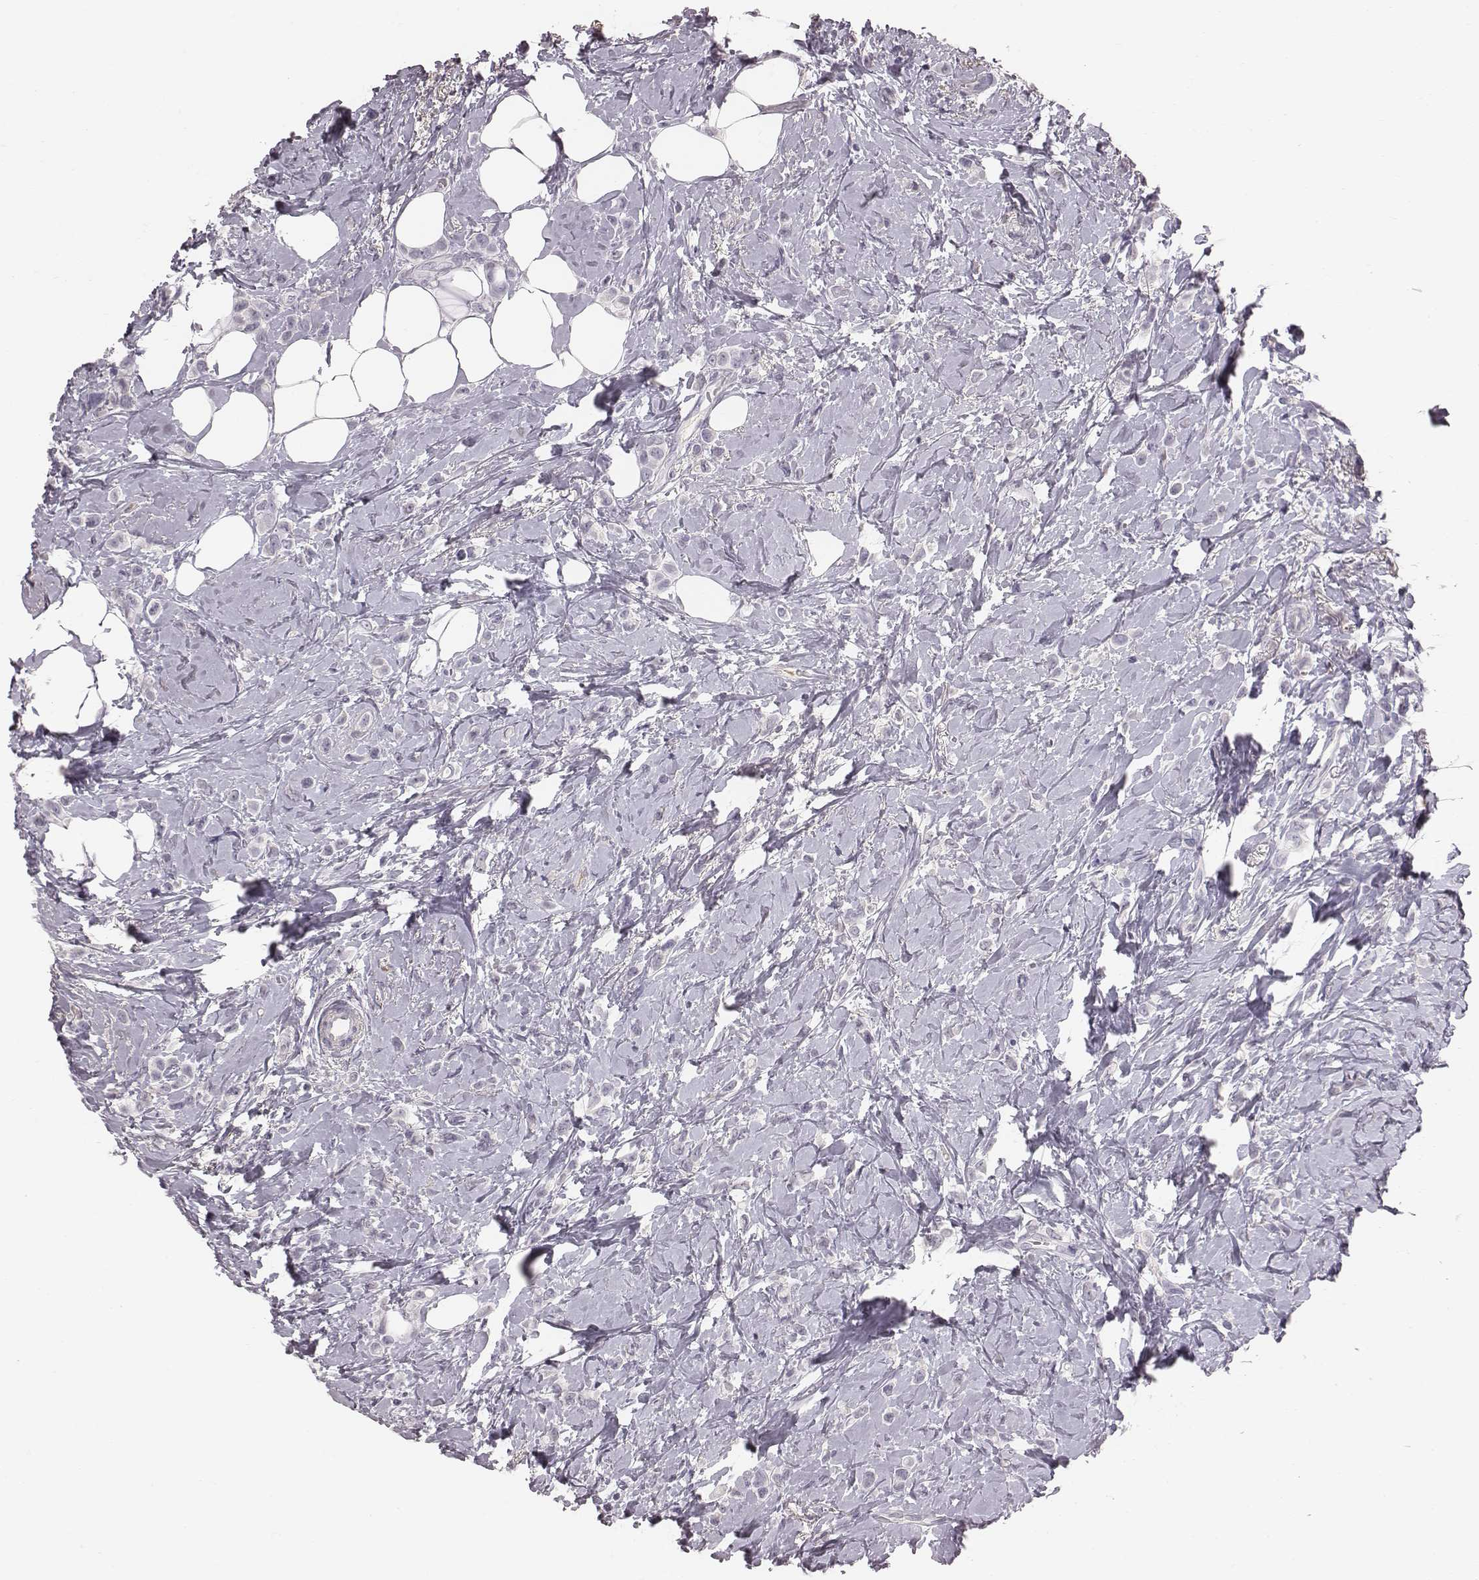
{"staining": {"intensity": "negative", "quantity": "none", "location": "none"}, "tissue": "breast cancer", "cell_type": "Tumor cells", "image_type": "cancer", "snomed": [{"axis": "morphology", "description": "Lobular carcinoma"}, {"axis": "topography", "description": "Breast"}], "caption": "A histopathology image of human breast cancer (lobular carcinoma) is negative for staining in tumor cells.", "gene": "CFTR", "patient": {"sex": "female", "age": 66}}